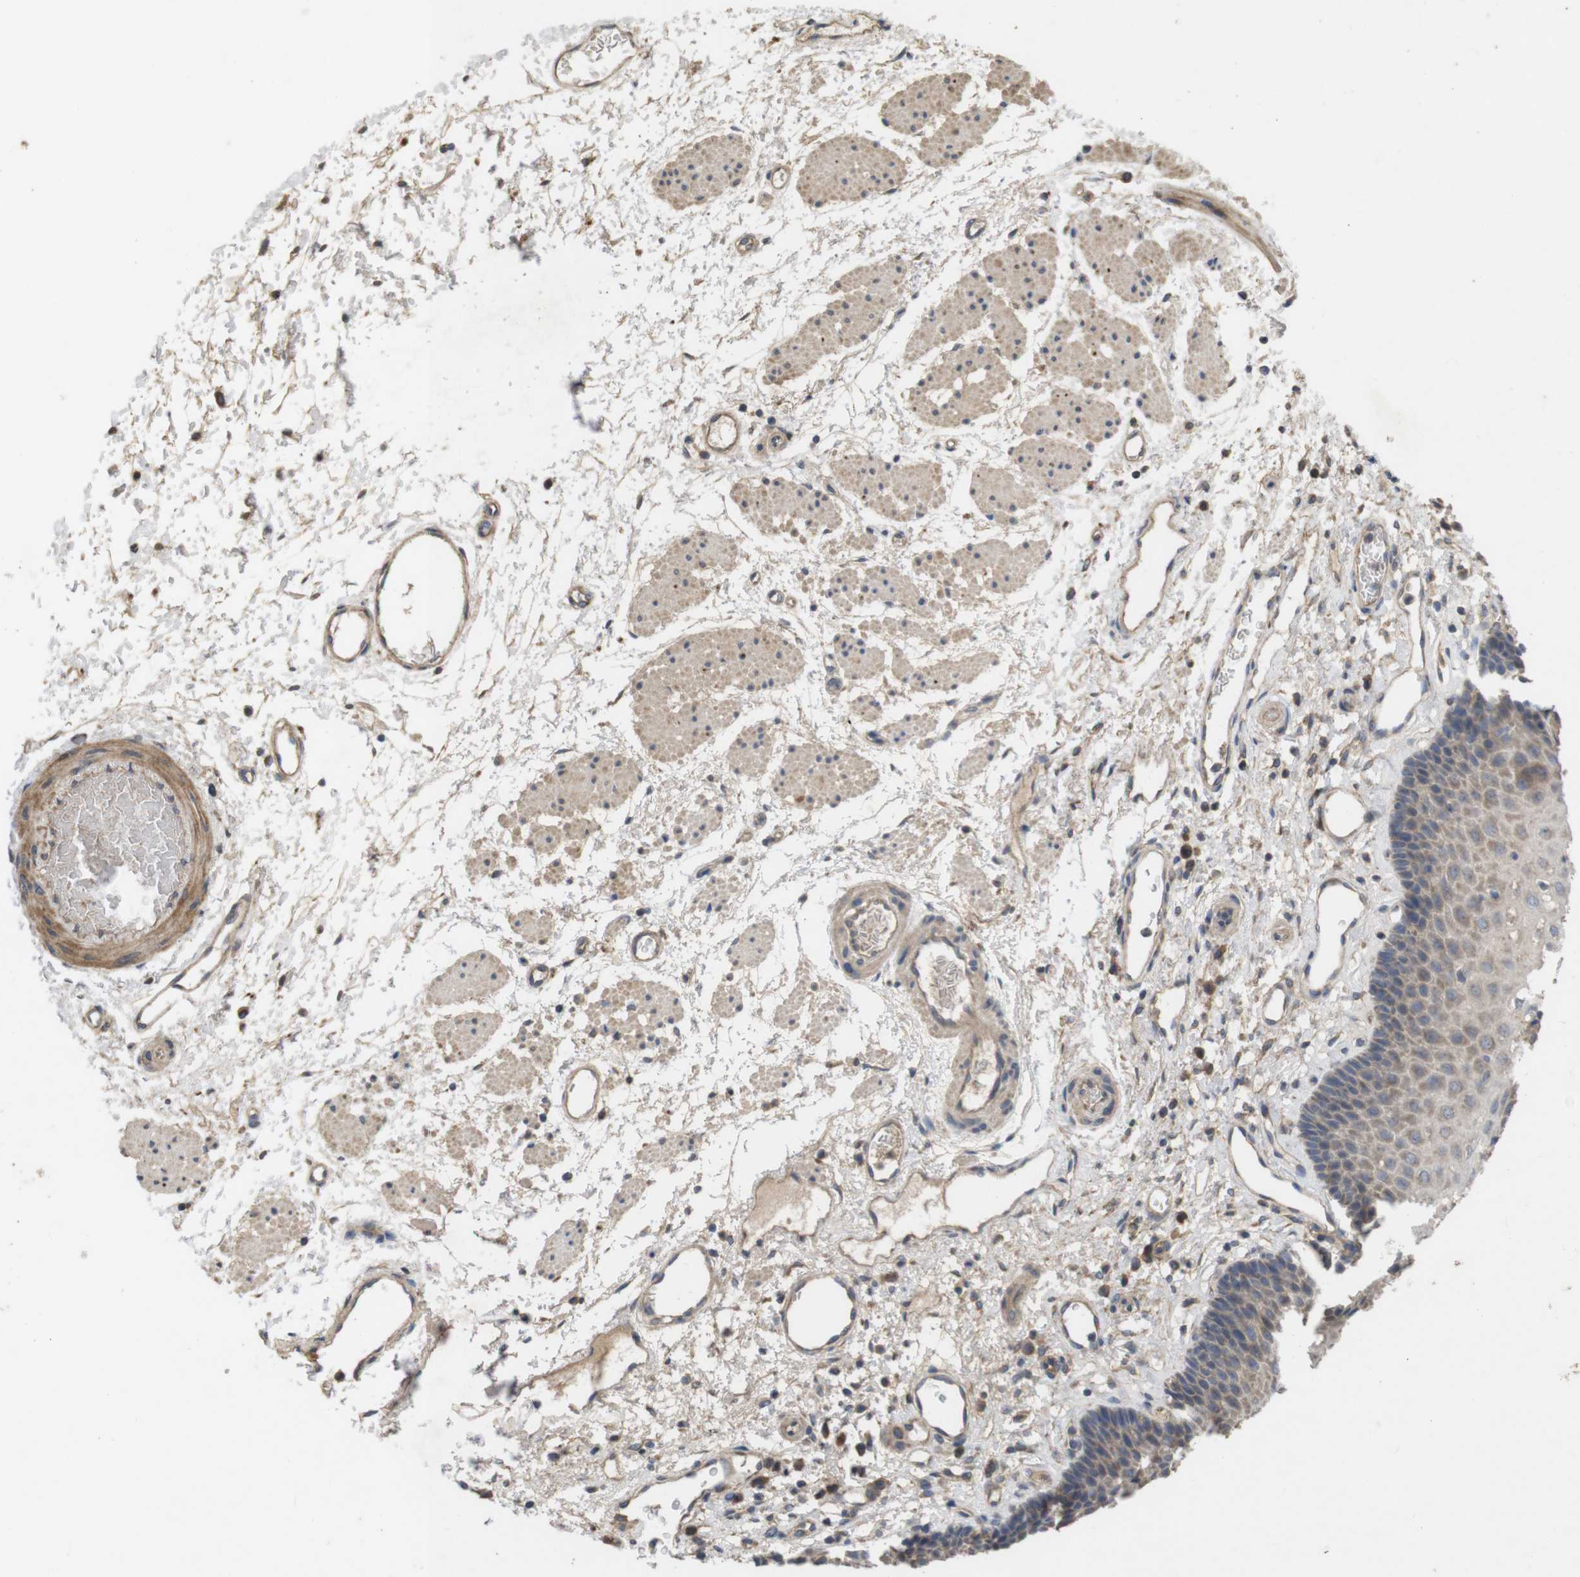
{"staining": {"intensity": "weak", "quantity": ">75%", "location": "cytoplasmic/membranous"}, "tissue": "esophagus", "cell_type": "Squamous epithelial cells", "image_type": "normal", "snomed": [{"axis": "morphology", "description": "Normal tissue, NOS"}, {"axis": "topography", "description": "Esophagus"}], "caption": "Weak cytoplasmic/membranous staining for a protein is appreciated in approximately >75% of squamous epithelial cells of unremarkable esophagus using immunohistochemistry.", "gene": "KCNS3", "patient": {"sex": "male", "age": 54}}